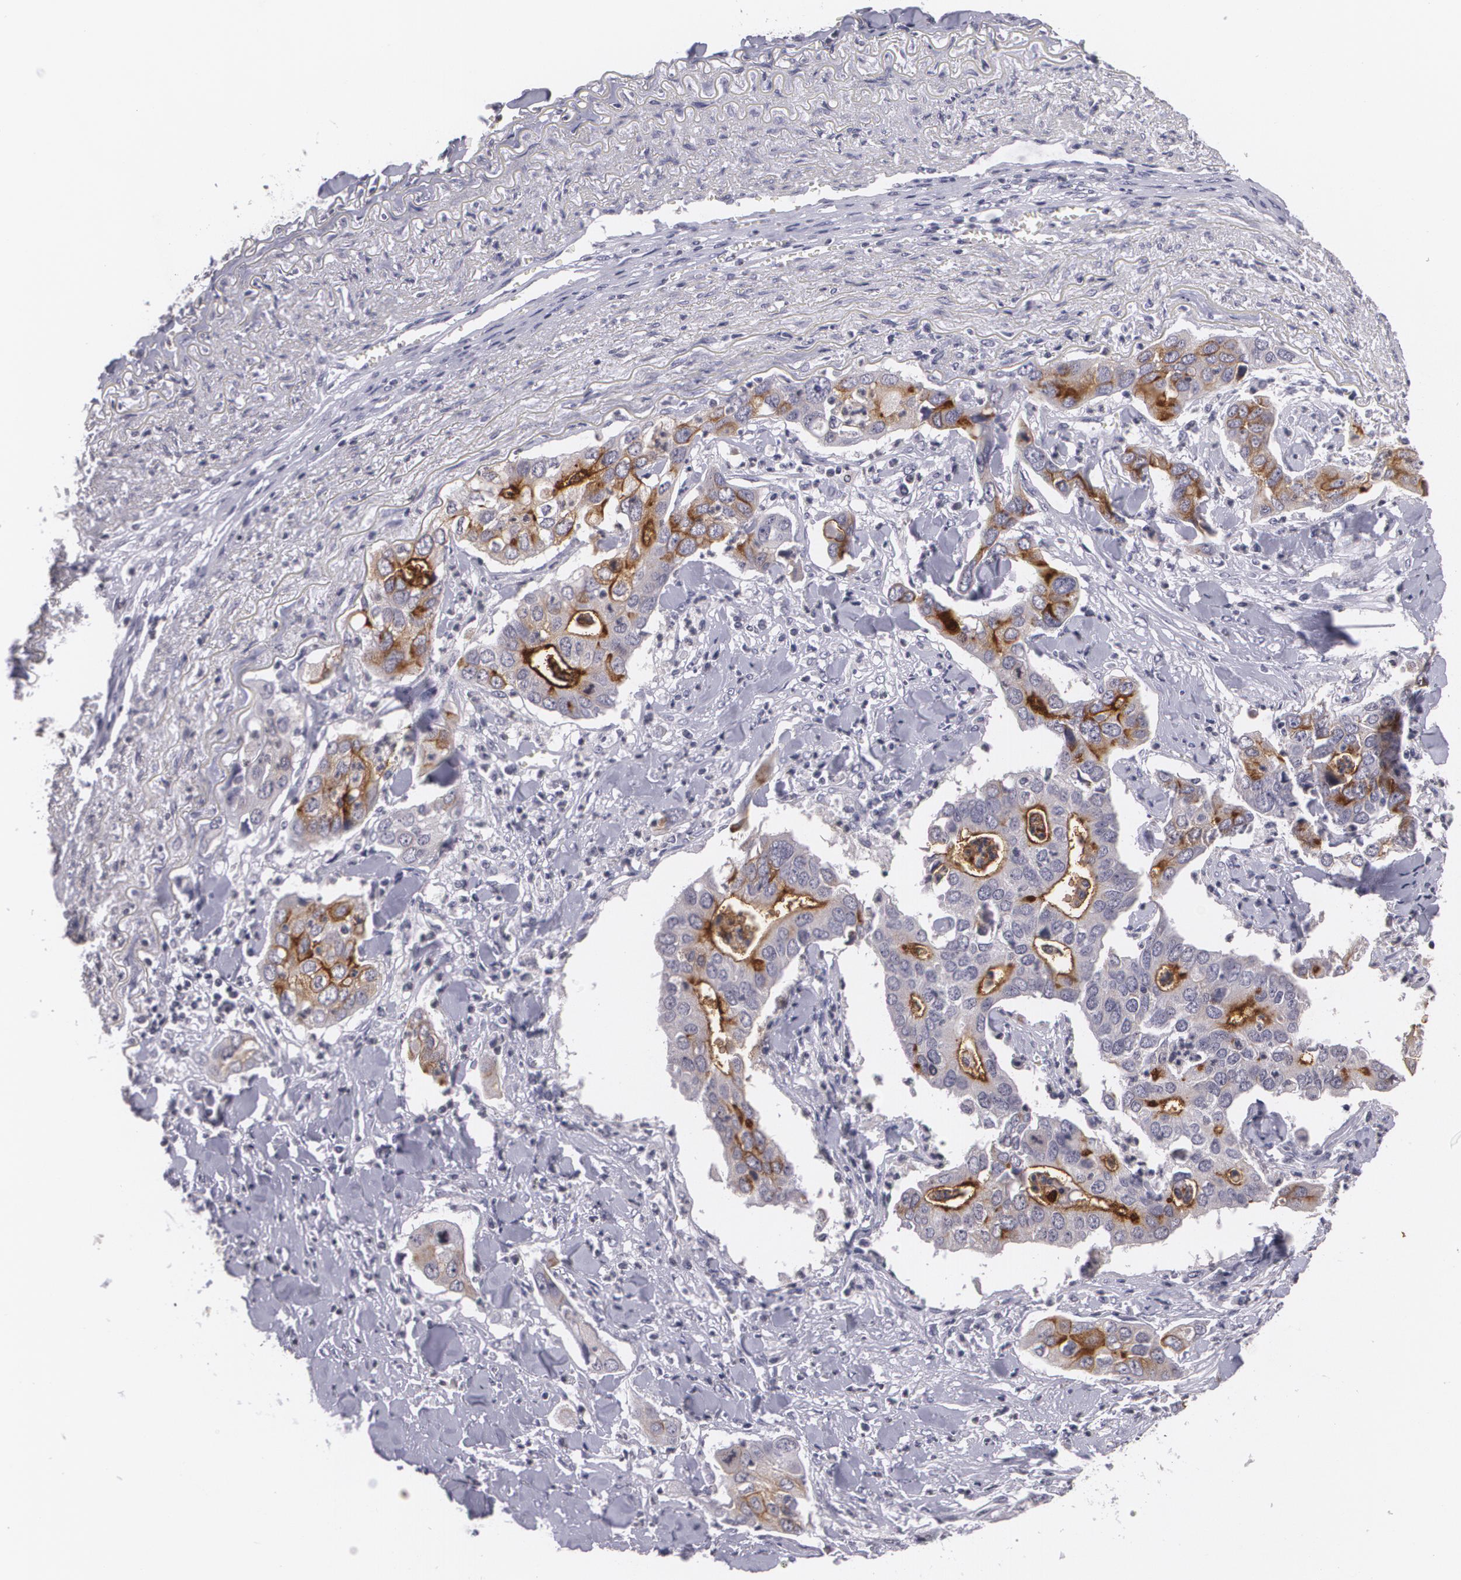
{"staining": {"intensity": "moderate", "quantity": "25%-75%", "location": "cytoplasmic/membranous"}, "tissue": "lung cancer", "cell_type": "Tumor cells", "image_type": "cancer", "snomed": [{"axis": "morphology", "description": "Adenocarcinoma, NOS"}, {"axis": "topography", "description": "Lung"}], "caption": "Lung cancer stained for a protein displays moderate cytoplasmic/membranous positivity in tumor cells. (DAB = brown stain, brightfield microscopy at high magnification).", "gene": "MUC1", "patient": {"sex": "male", "age": 48}}